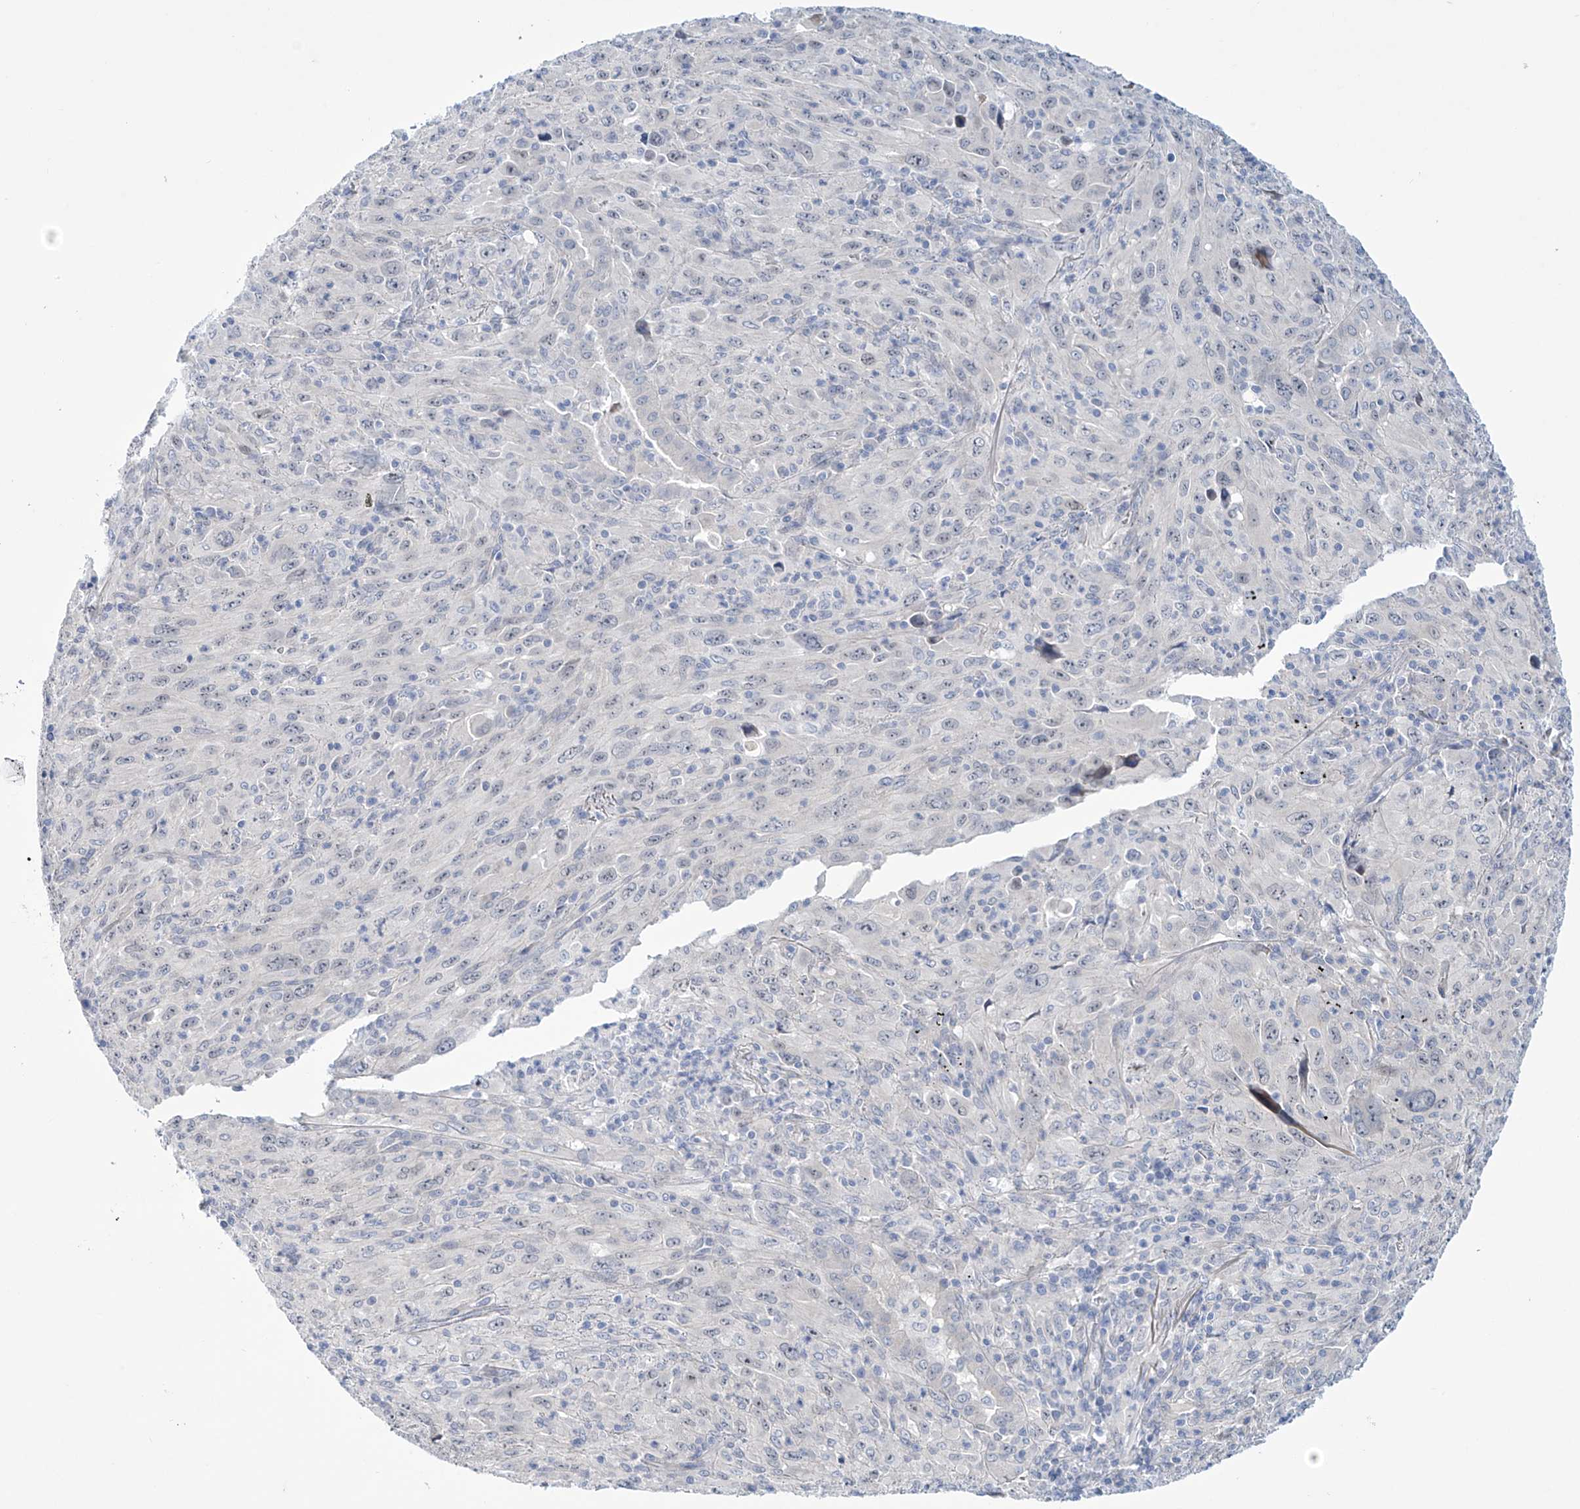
{"staining": {"intensity": "negative", "quantity": "none", "location": "none"}, "tissue": "melanoma", "cell_type": "Tumor cells", "image_type": "cancer", "snomed": [{"axis": "morphology", "description": "Malignant melanoma, Metastatic site"}, {"axis": "topography", "description": "Skin"}], "caption": "Photomicrograph shows no protein expression in tumor cells of malignant melanoma (metastatic site) tissue. (DAB immunohistochemistry with hematoxylin counter stain).", "gene": "TRIM60", "patient": {"sex": "female", "age": 56}}